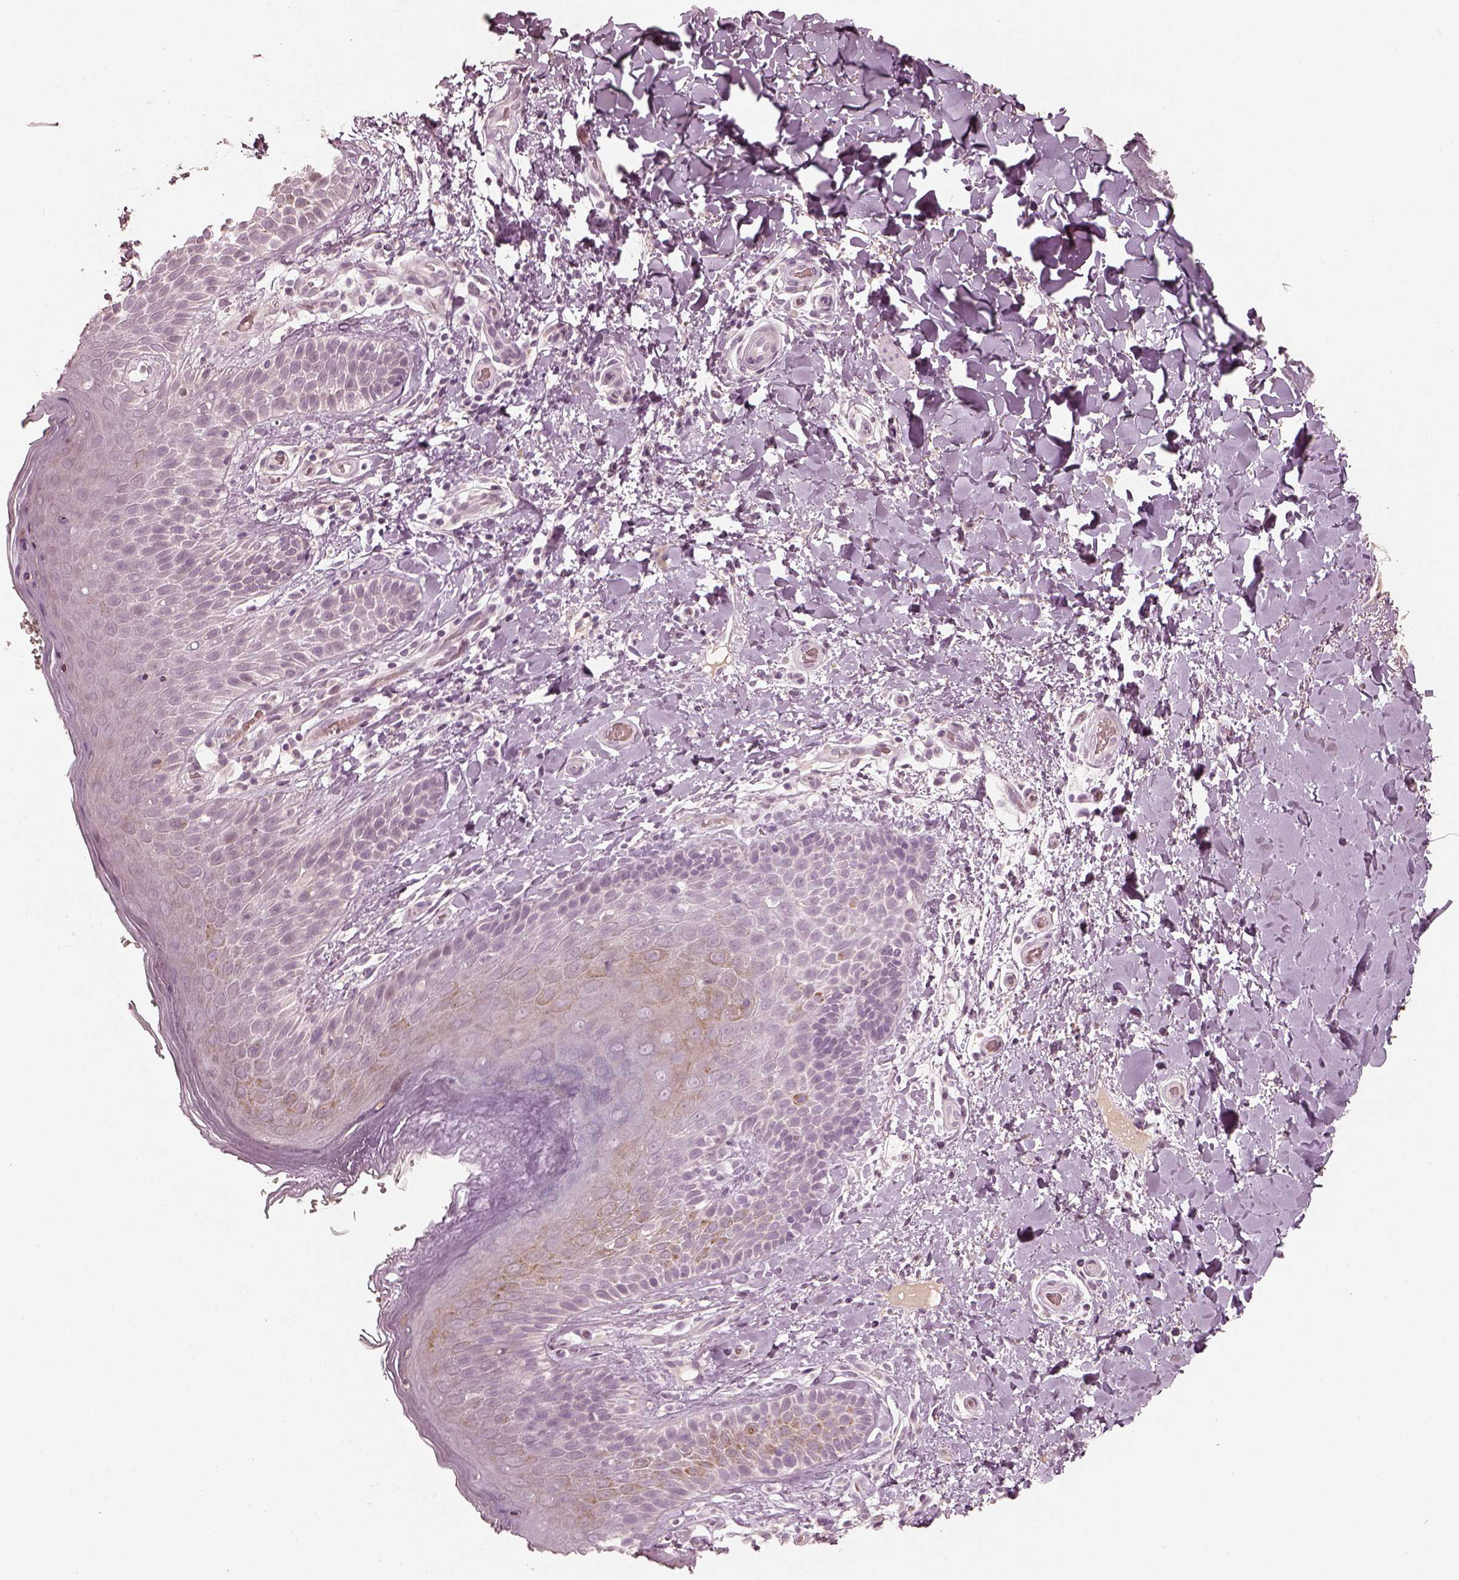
{"staining": {"intensity": "negative", "quantity": "none", "location": "none"}, "tissue": "skin", "cell_type": "Epidermal cells", "image_type": "normal", "snomed": [{"axis": "morphology", "description": "Normal tissue, NOS"}, {"axis": "topography", "description": "Anal"}], "caption": "IHC of unremarkable skin shows no staining in epidermal cells.", "gene": "MADCAM1", "patient": {"sex": "male", "age": 36}}